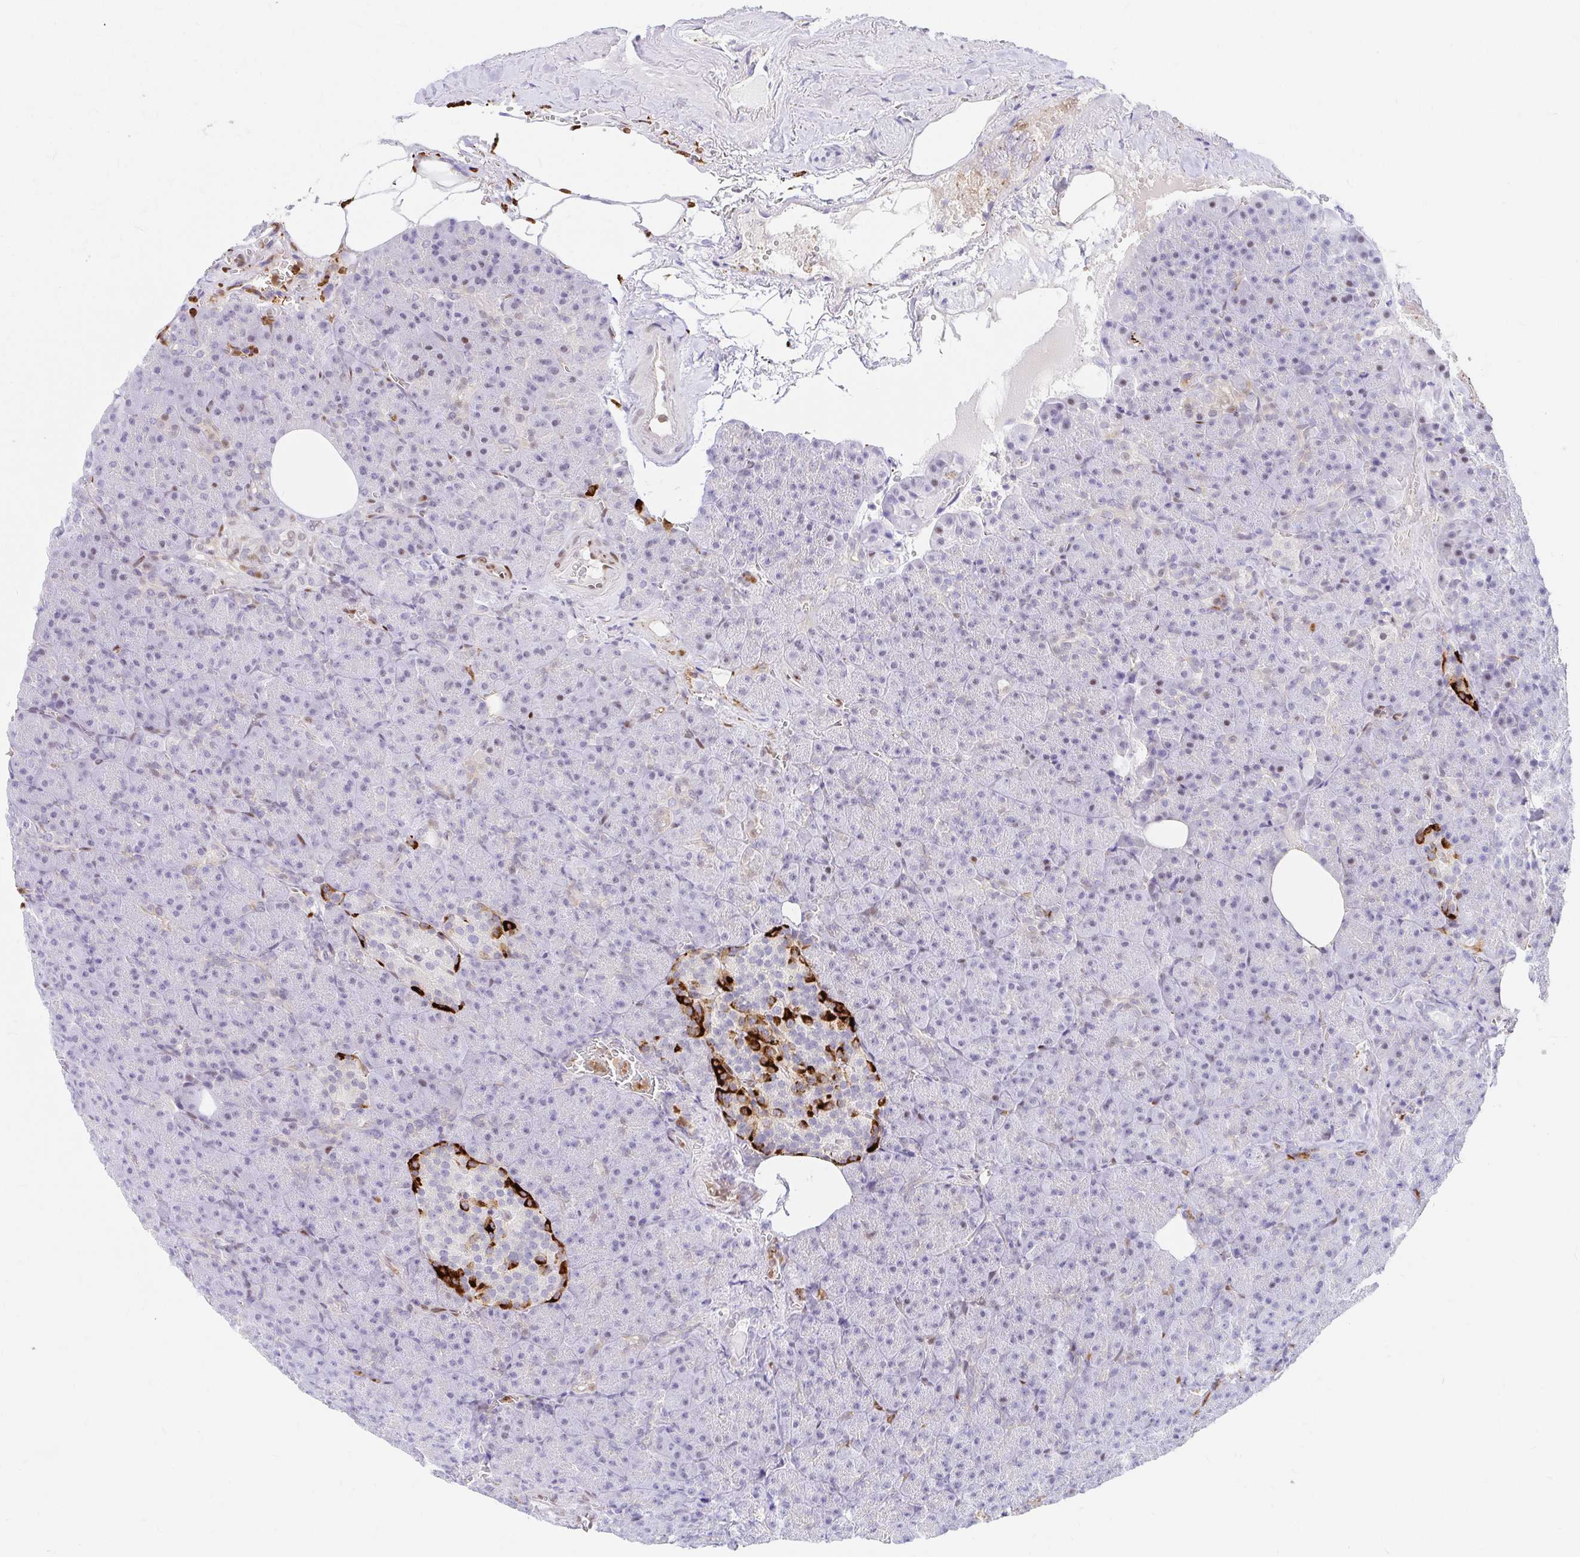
{"staining": {"intensity": "negative", "quantity": "none", "location": "none"}, "tissue": "pancreas", "cell_type": "Exocrine glandular cells", "image_type": "normal", "snomed": [{"axis": "morphology", "description": "Normal tissue, NOS"}, {"axis": "topography", "description": "Pancreas"}], "caption": "This is an immunohistochemistry micrograph of benign pancreas. There is no staining in exocrine glandular cells.", "gene": "HINFP", "patient": {"sex": "female", "age": 74}}